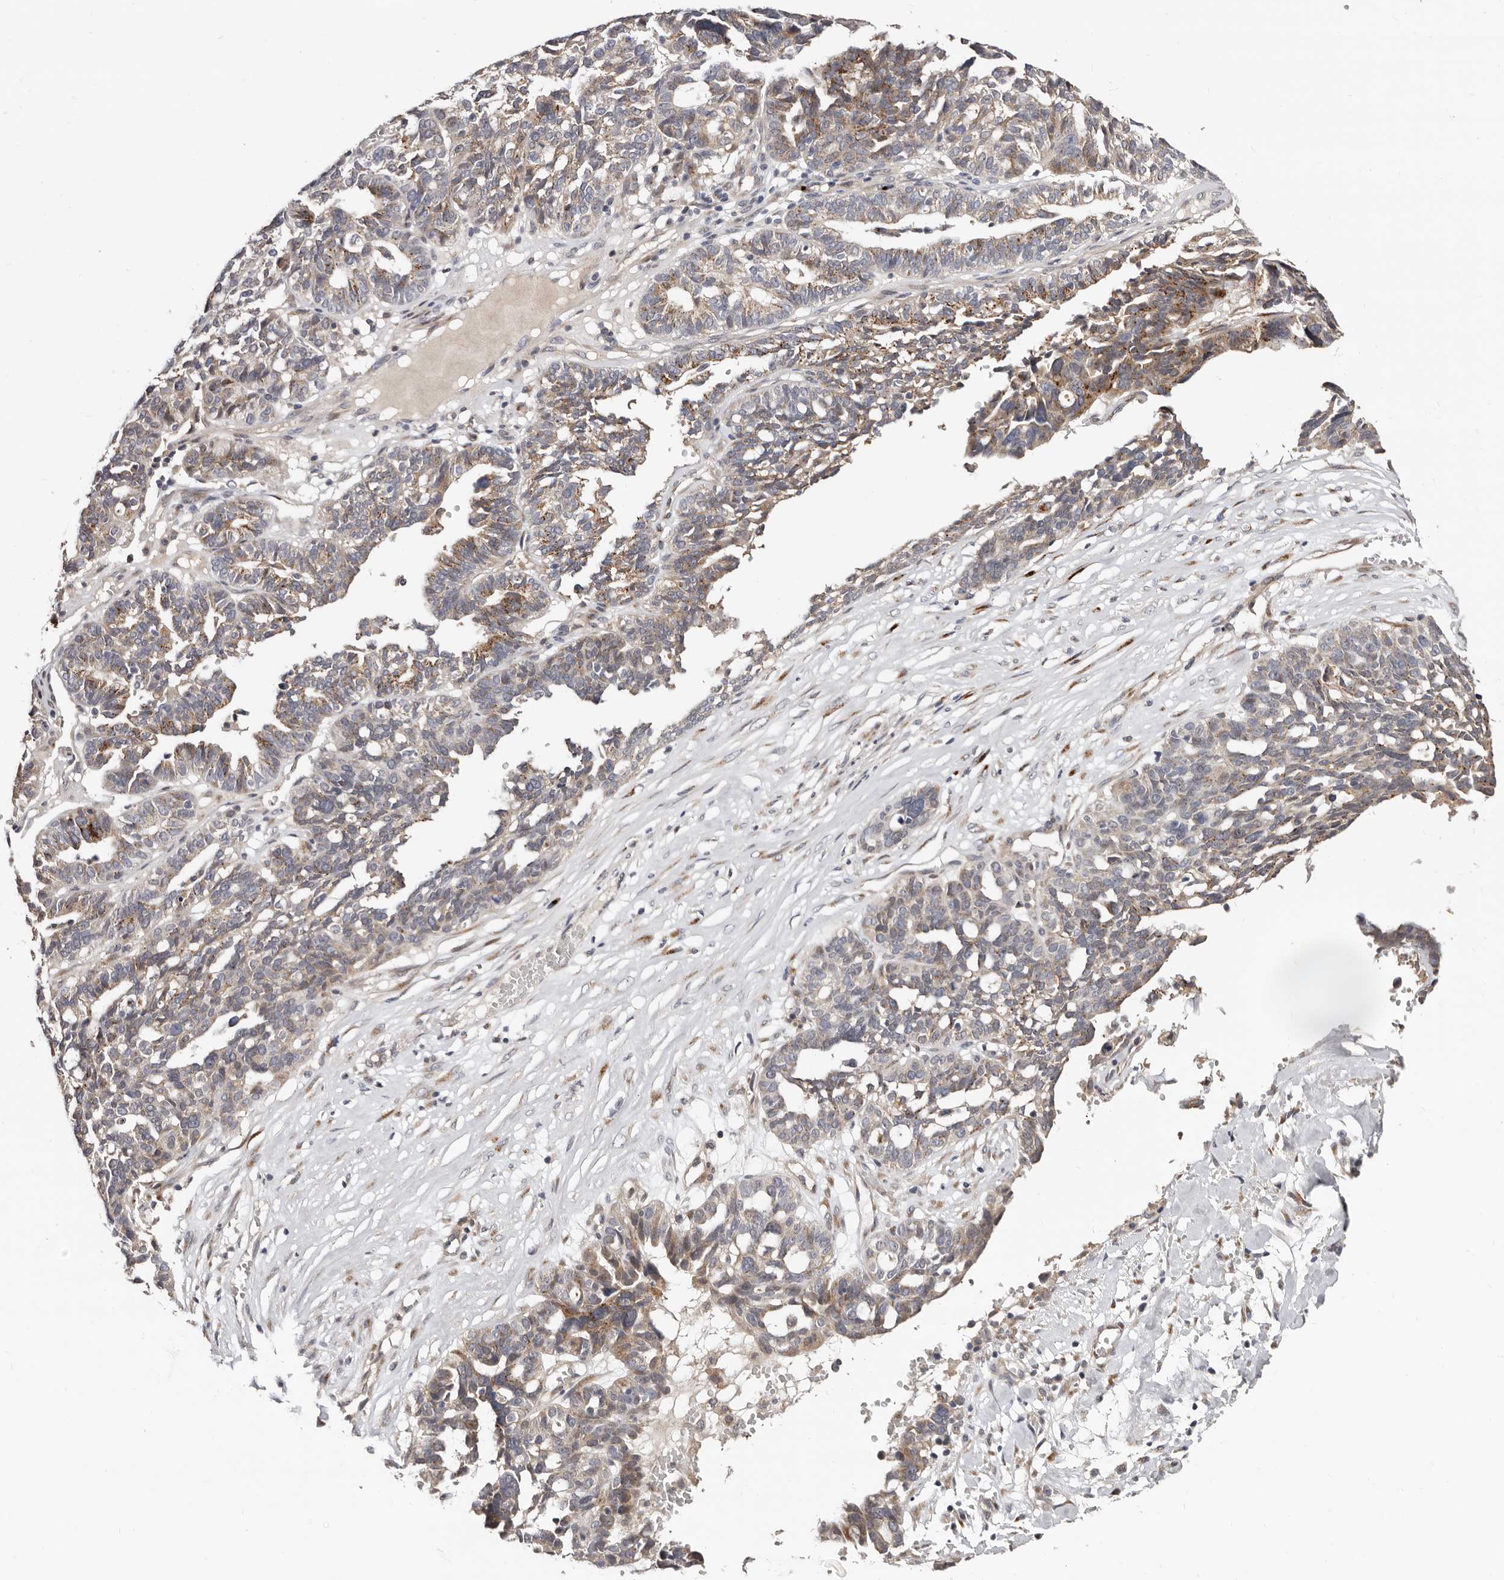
{"staining": {"intensity": "moderate", "quantity": "25%-75%", "location": "cytoplasmic/membranous"}, "tissue": "ovarian cancer", "cell_type": "Tumor cells", "image_type": "cancer", "snomed": [{"axis": "morphology", "description": "Cystadenocarcinoma, serous, NOS"}, {"axis": "topography", "description": "Ovary"}], "caption": "About 25%-75% of tumor cells in human ovarian cancer (serous cystadenocarcinoma) display moderate cytoplasmic/membranous protein positivity as visualized by brown immunohistochemical staining.", "gene": "DACT2", "patient": {"sex": "female", "age": 59}}